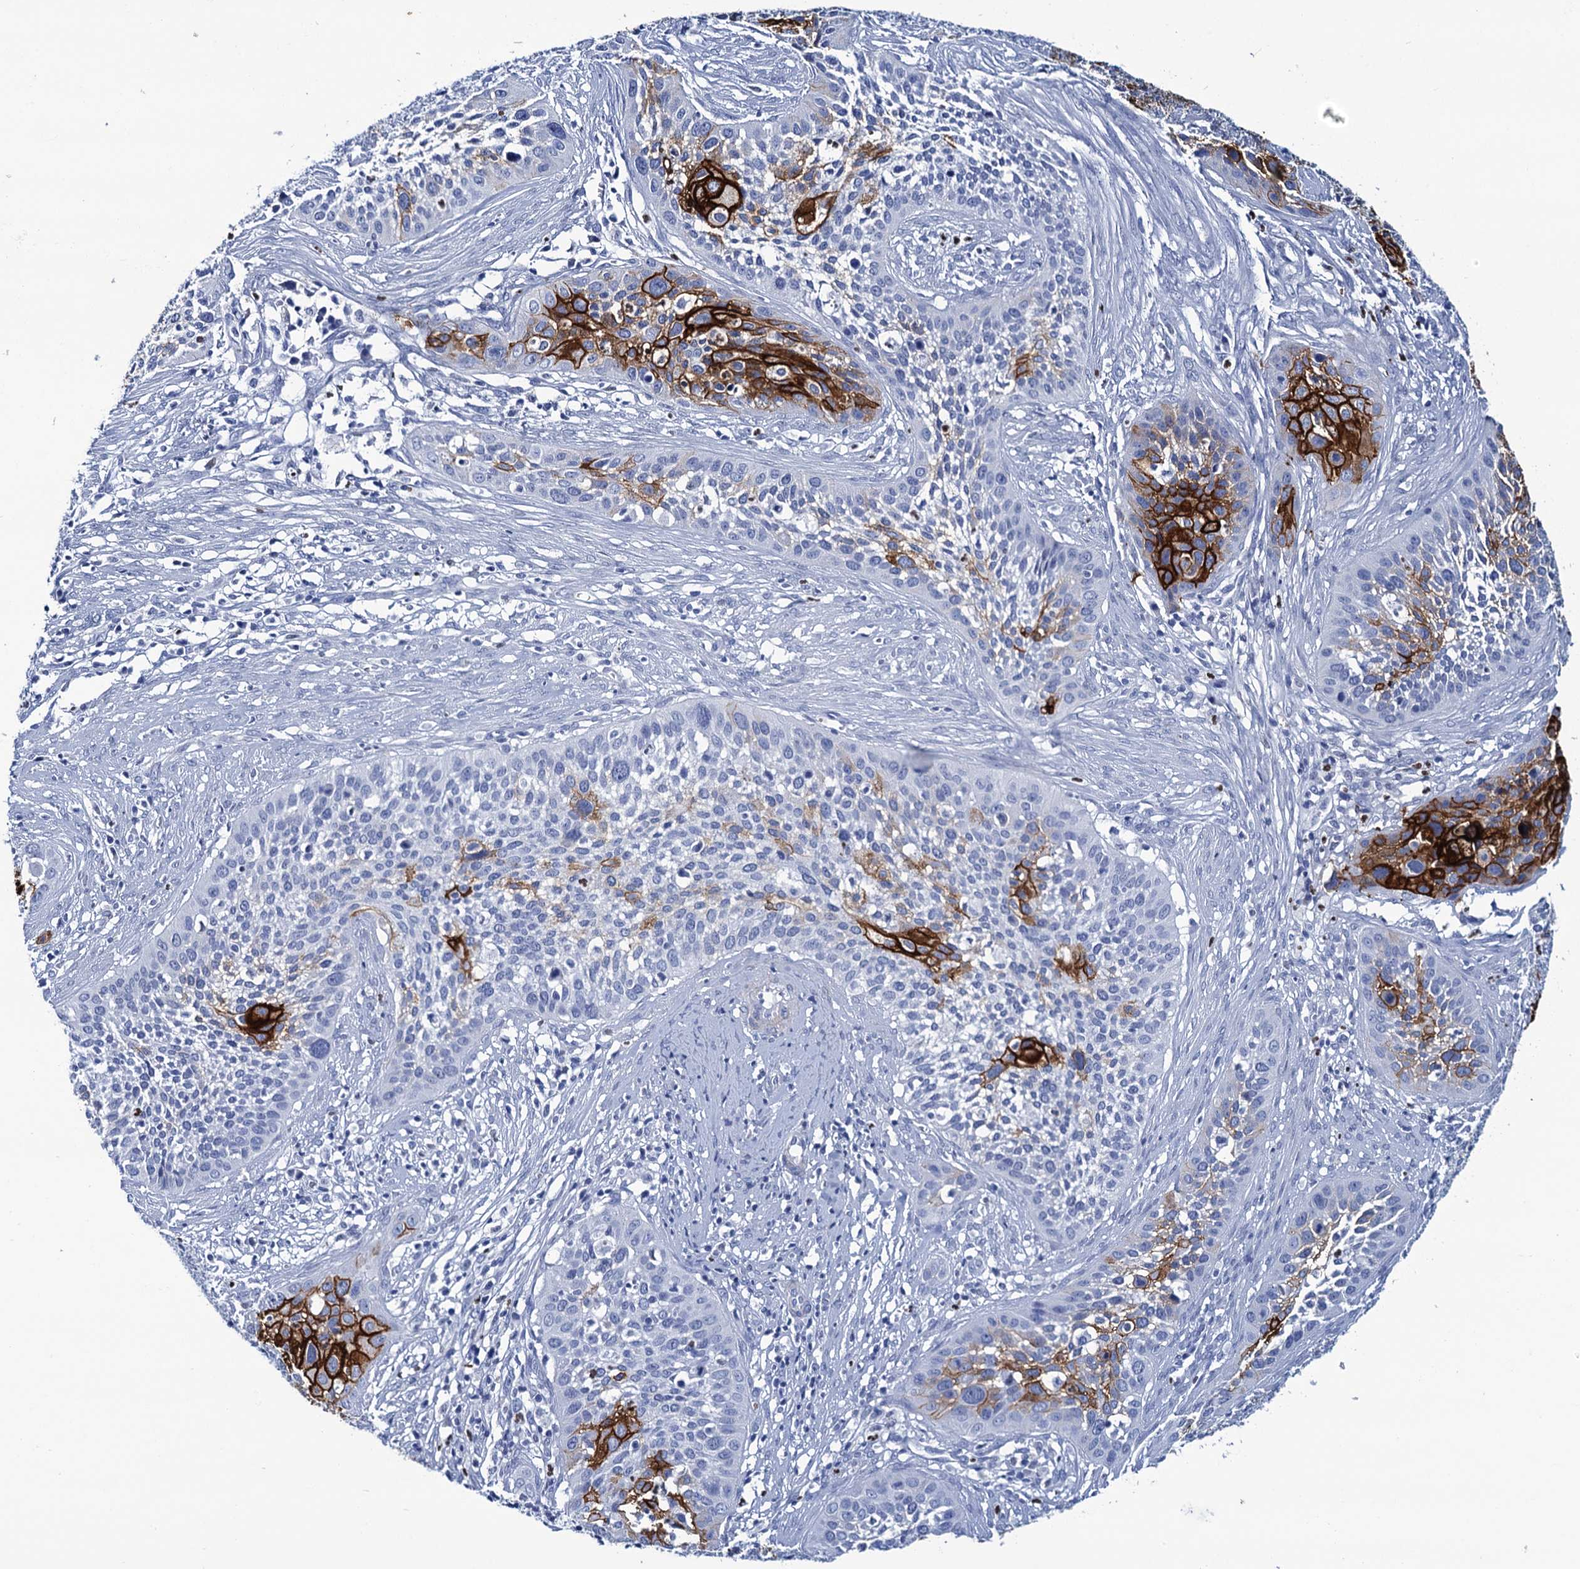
{"staining": {"intensity": "strong", "quantity": "<25%", "location": "cytoplasmic/membranous"}, "tissue": "cervical cancer", "cell_type": "Tumor cells", "image_type": "cancer", "snomed": [{"axis": "morphology", "description": "Squamous cell carcinoma, NOS"}, {"axis": "topography", "description": "Cervix"}], "caption": "The histopathology image demonstrates a brown stain indicating the presence of a protein in the cytoplasmic/membranous of tumor cells in cervical cancer (squamous cell carcinoma).", "gene": "RHCG", "patient": {"sex": "female", "age": 34}}